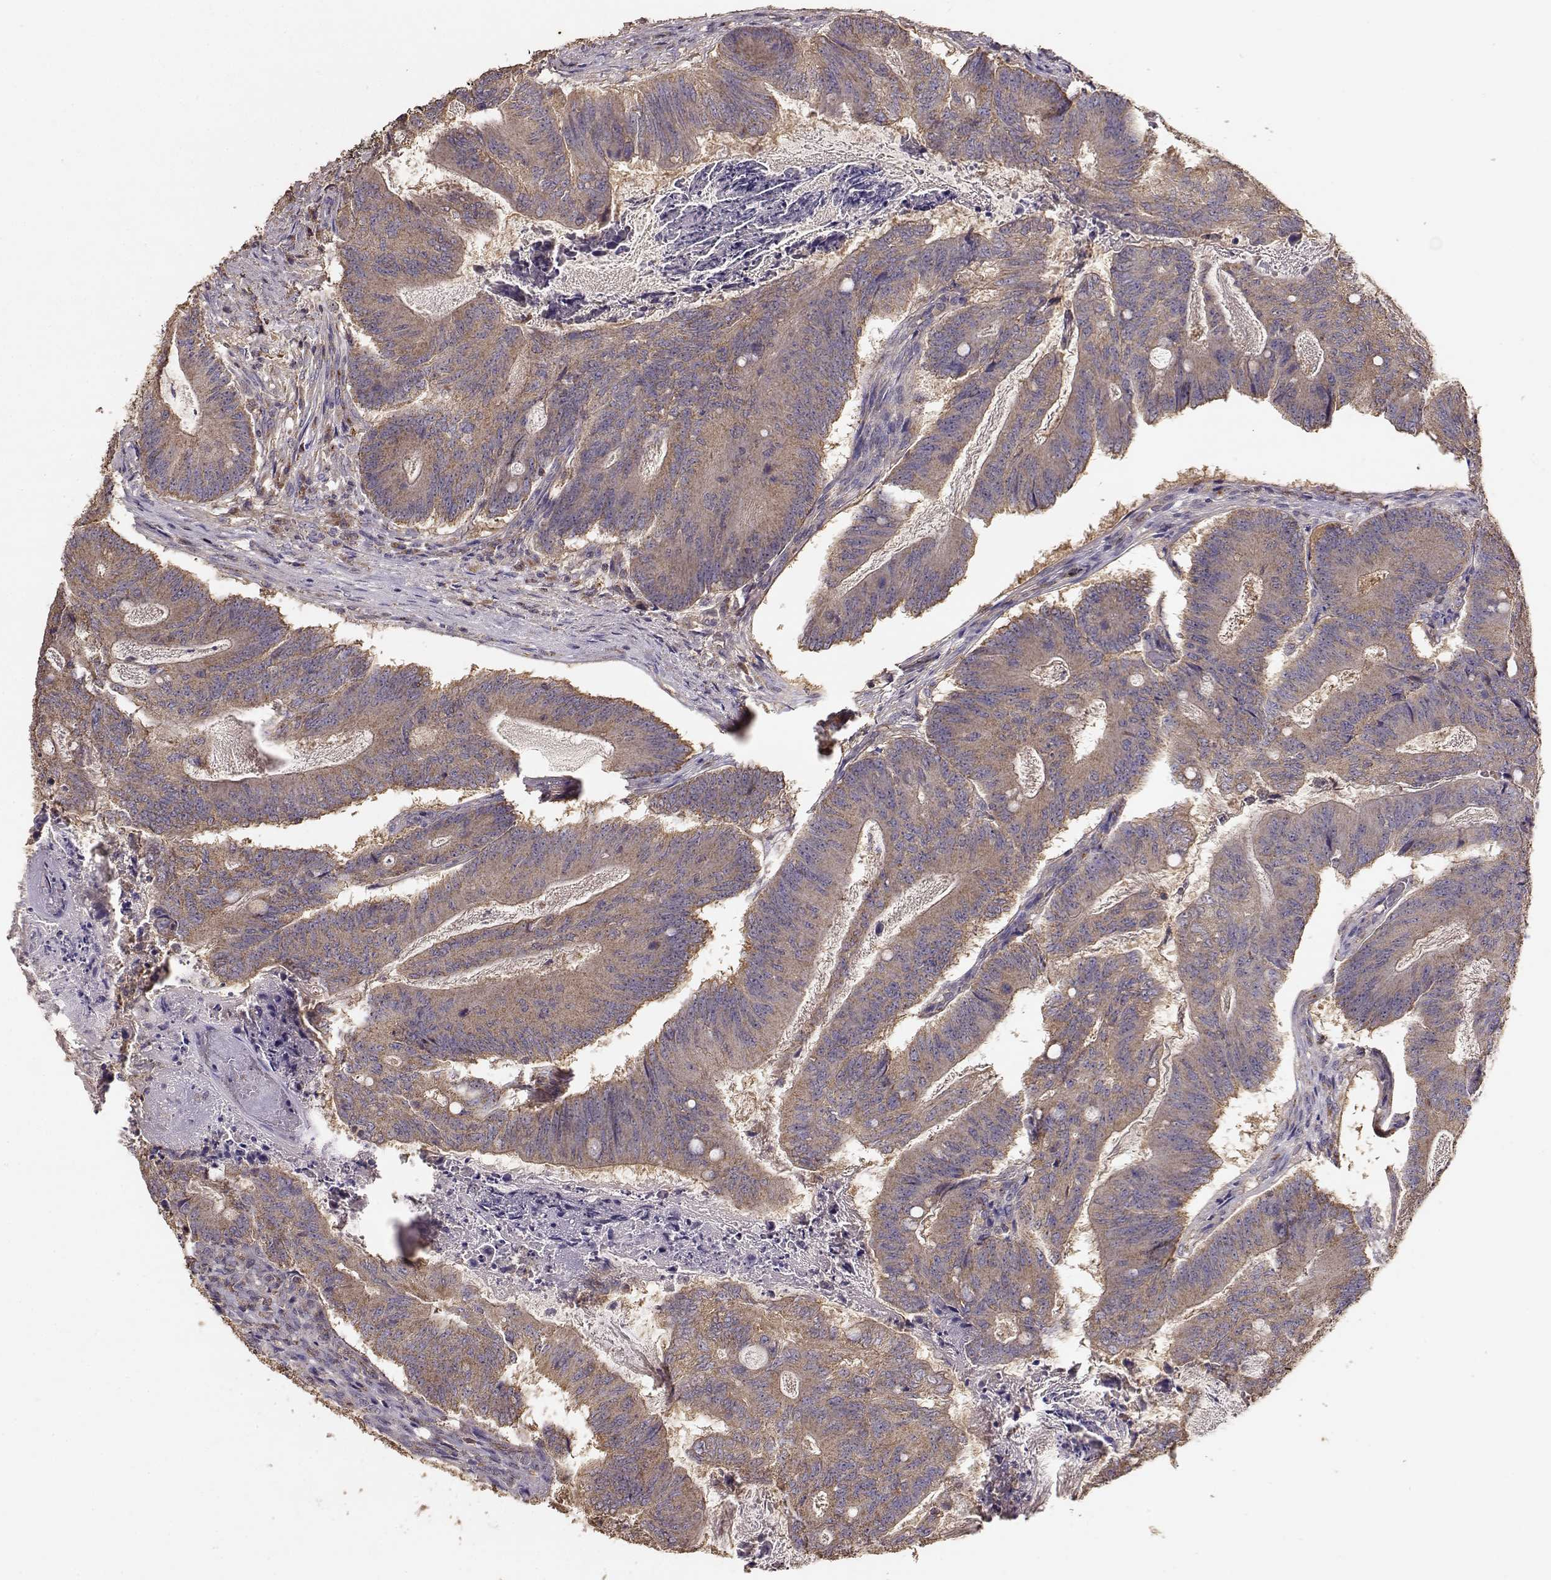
{"staining": {"intensity": "weak", "quantity": ">75%", "location": "cytoplasmic/membranous"}, "tissue": "colorectal cancer", "cell_type": "Tumor cells", "image_type": "cancer", "snomed": [{"axis": "morphology", "description": "Adenocarcinoma, NOS"}, {"axis": "topography", "description": "Colon"}], "caption": "Weak cytoplasmic/membranous expression is appreciated in about >75% of tumor cells in adenocarcinoma (colorectal).", "gene": "TARS3", "patient": {"sex": "female", "age": 70}}